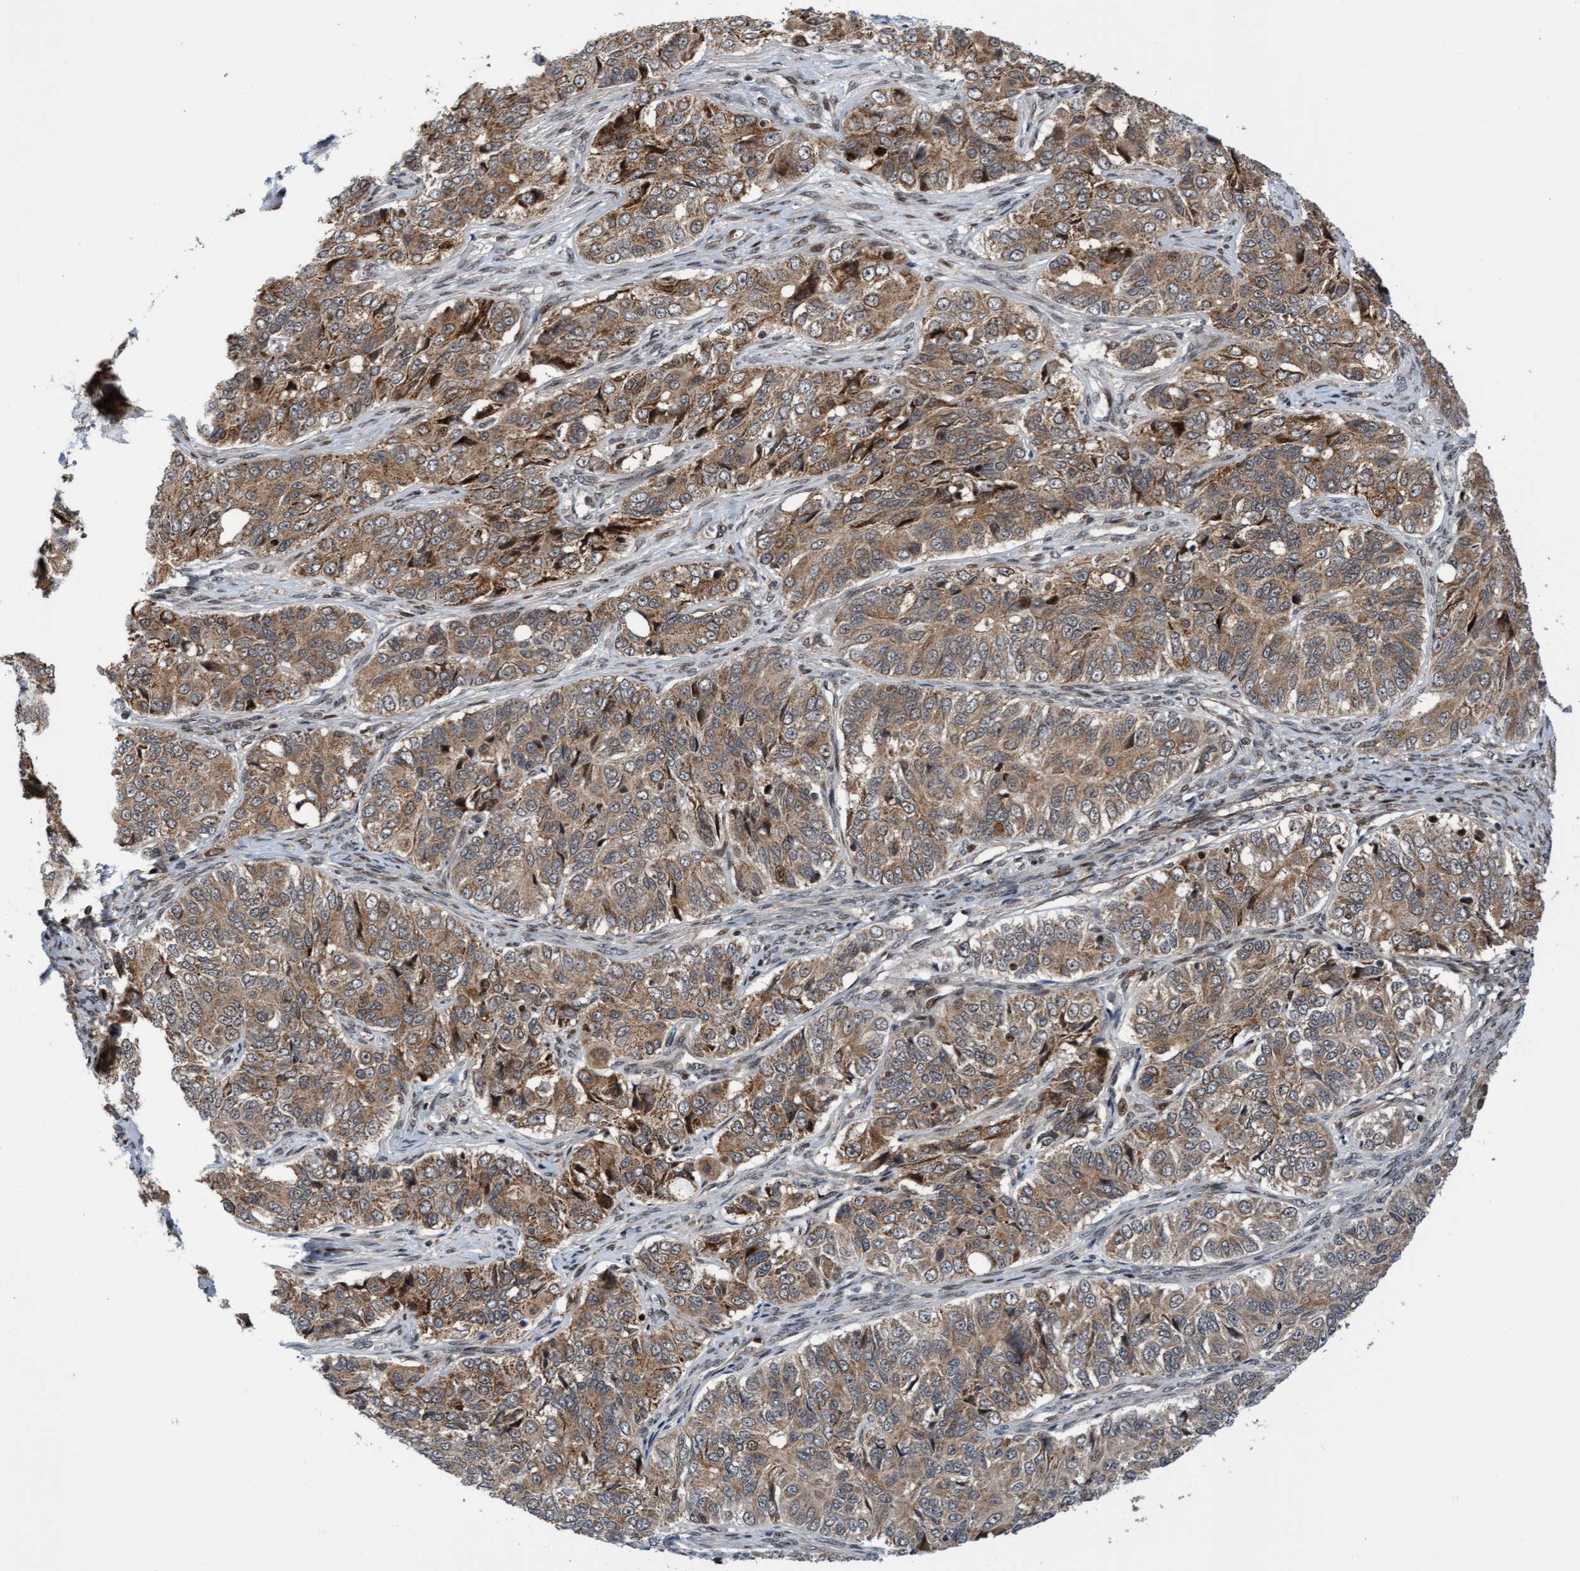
{"staining": {"intensity": "moderate", "quantity": ">75%", "location": "cytoplasmic/membranous"}, "tissue": "ovarian cancer", "cell_type": "Tumor cells", "image_type": "cancer", "snomed": [{"axis": "morphology", "description": "Carcinoma, endometroid"}, {"axis": "topography", "description": "Ovary"}], "caption": "Immunohistochemistry (IHC) image of neoplastic tissue: human ovarian cancer (endometroid carcinoma) stained using immunohistochemistry exhibits medium levels of moderate protein expression localized specifically in the cytoplasmic/membranous of tumor cells, appearing as a cytoplasmic/membranous brown color.", "gene": "ITFG1", "patient": {"sex": "female", "age": 51}}